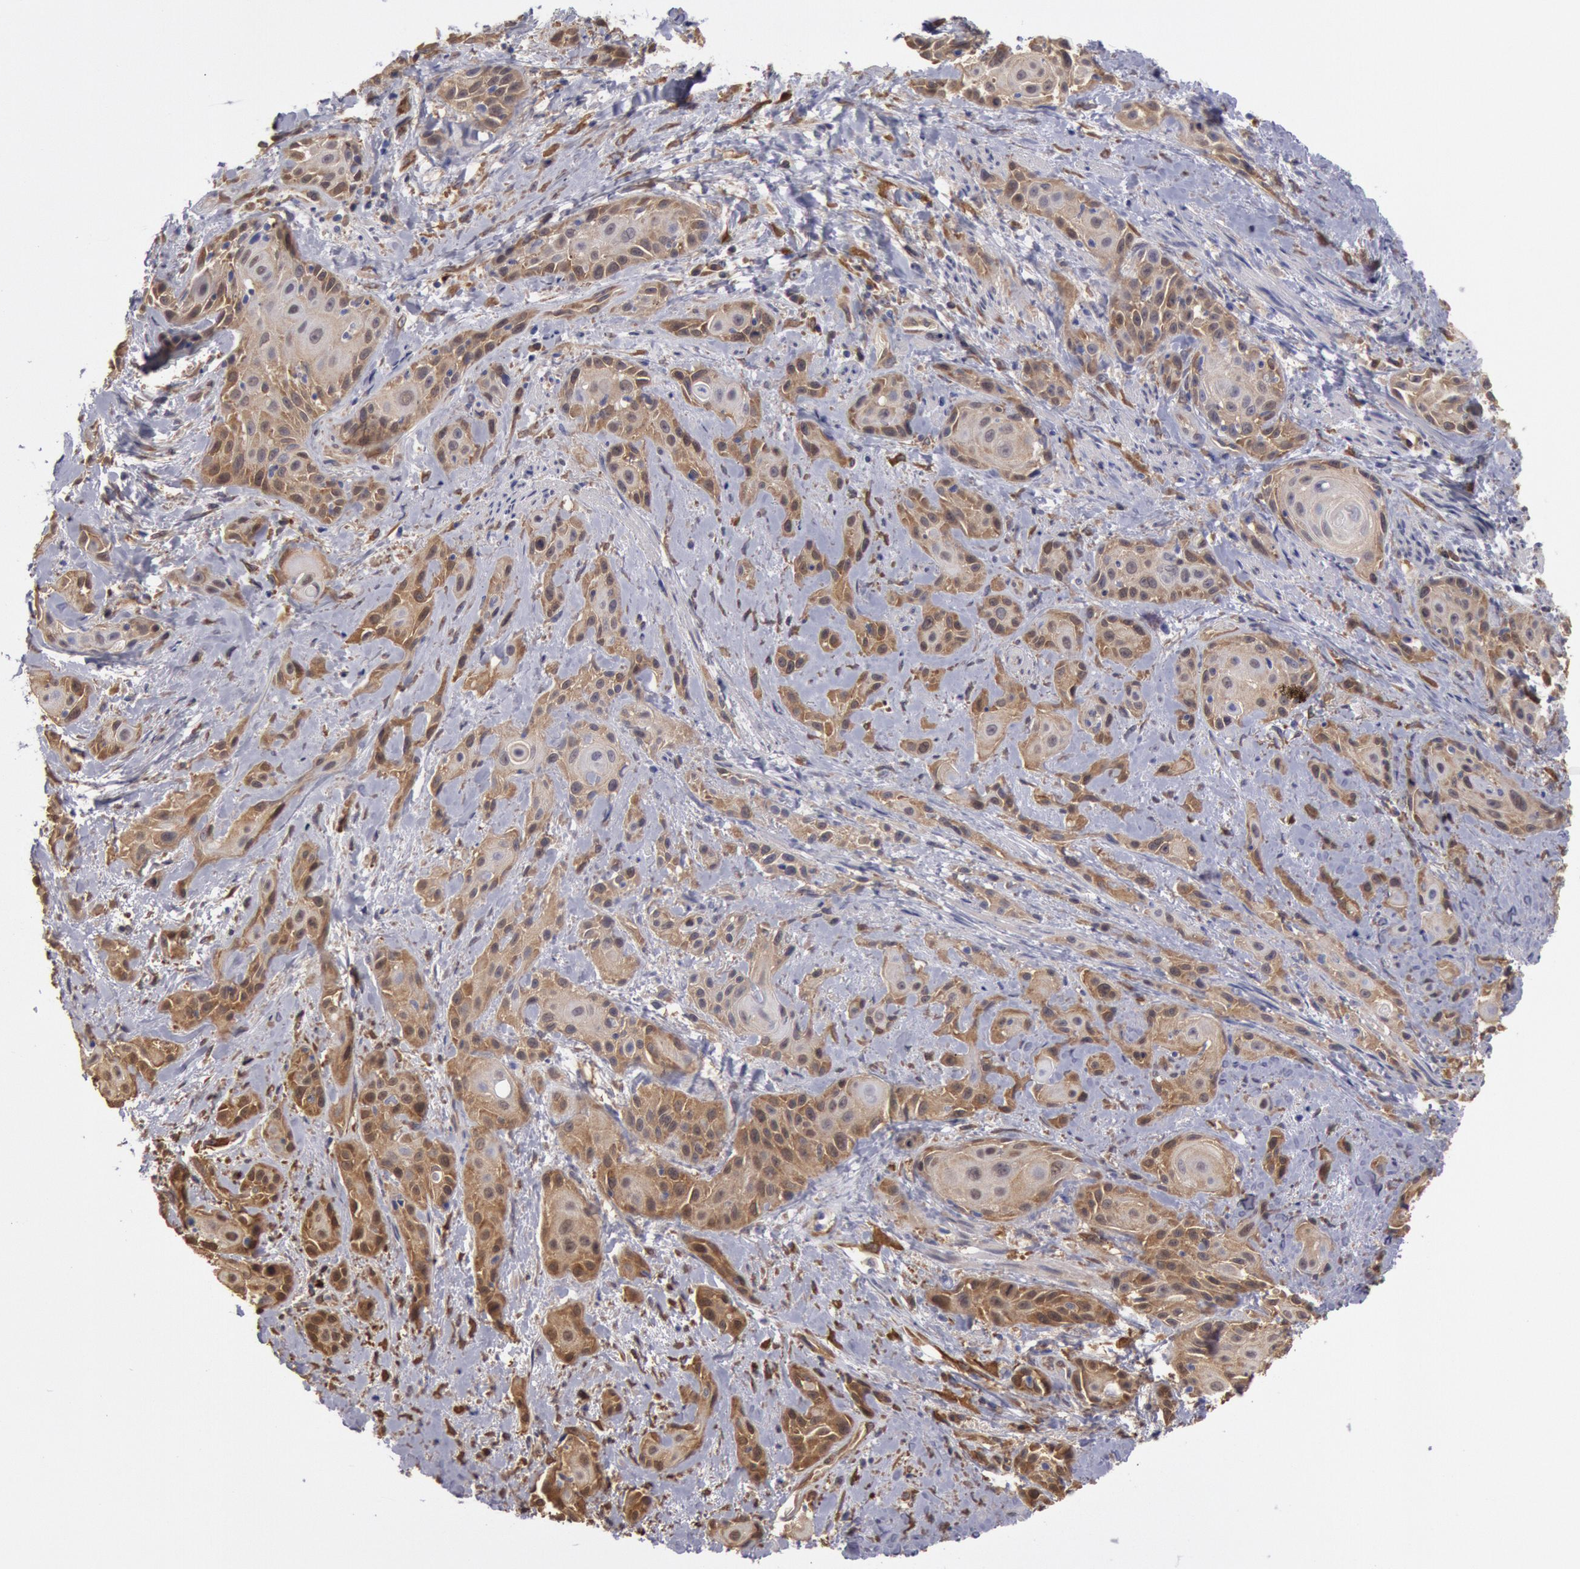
{"staining": {"intensity": "moderate", "quantity": ">75%", "location": "cytoplasmic/membranous"}, "tissue": "skin cancer", "cell_type": "Tumor cells", "image_type": "cancer", "snomed": [{"axis": "morphology", "description": "Squamous cell carcinoma, NOS"}, {"axis": "topography", "description": "Skin"}, {"axis": "topography", "description": "Anal"}], "caption": "Brown immunohistochemical staining in skin cancer shows moderate cytoplasmic/membranous staining in approximately >75% of tumor cells.", "gene": "CCDC50", "patient": {"sex": "male", "age": 64}}